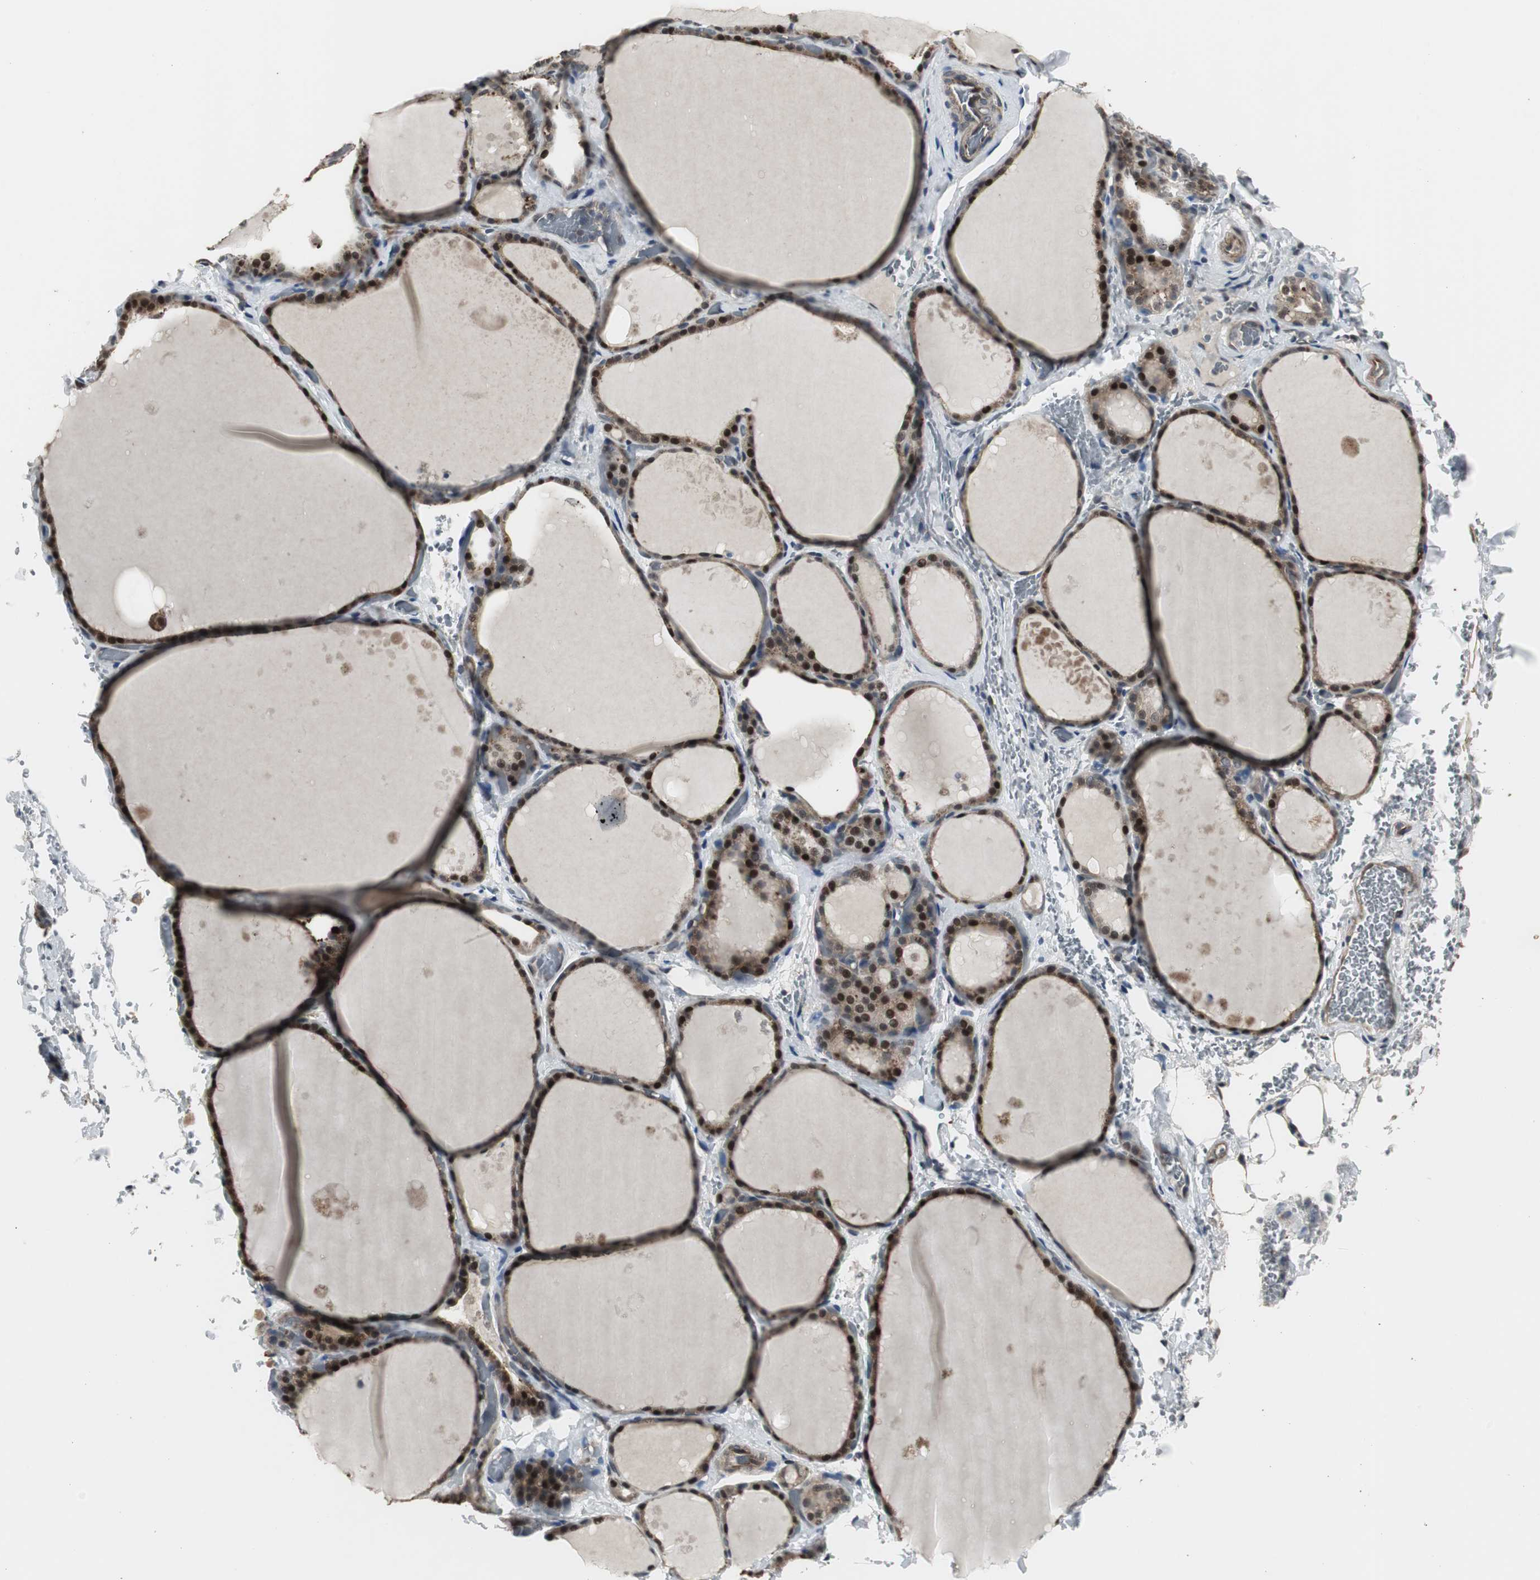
{"staining": {"intensity": "strong", "quantity": ">75%", "location": "cytoplasmic/membranous,nuclear"}, "tissue": "thyroid gland", "cell_type": "Glandular cells", "image_type": "normal", "snomed": [{"axis": "morphology", "description": "Normal tissue, NOS"}, {"axis": "topography", "description": "Thyroid gland"}], "caption": "DAB immunohistochemical staining of benign human thyroid gland exhibits strong cytoplasmic/membranous,nuclear protein positivity in approximately >75% of glandular cells.", "gene": "PFDN1", "patient": {"sex": "male", "age": 61}}